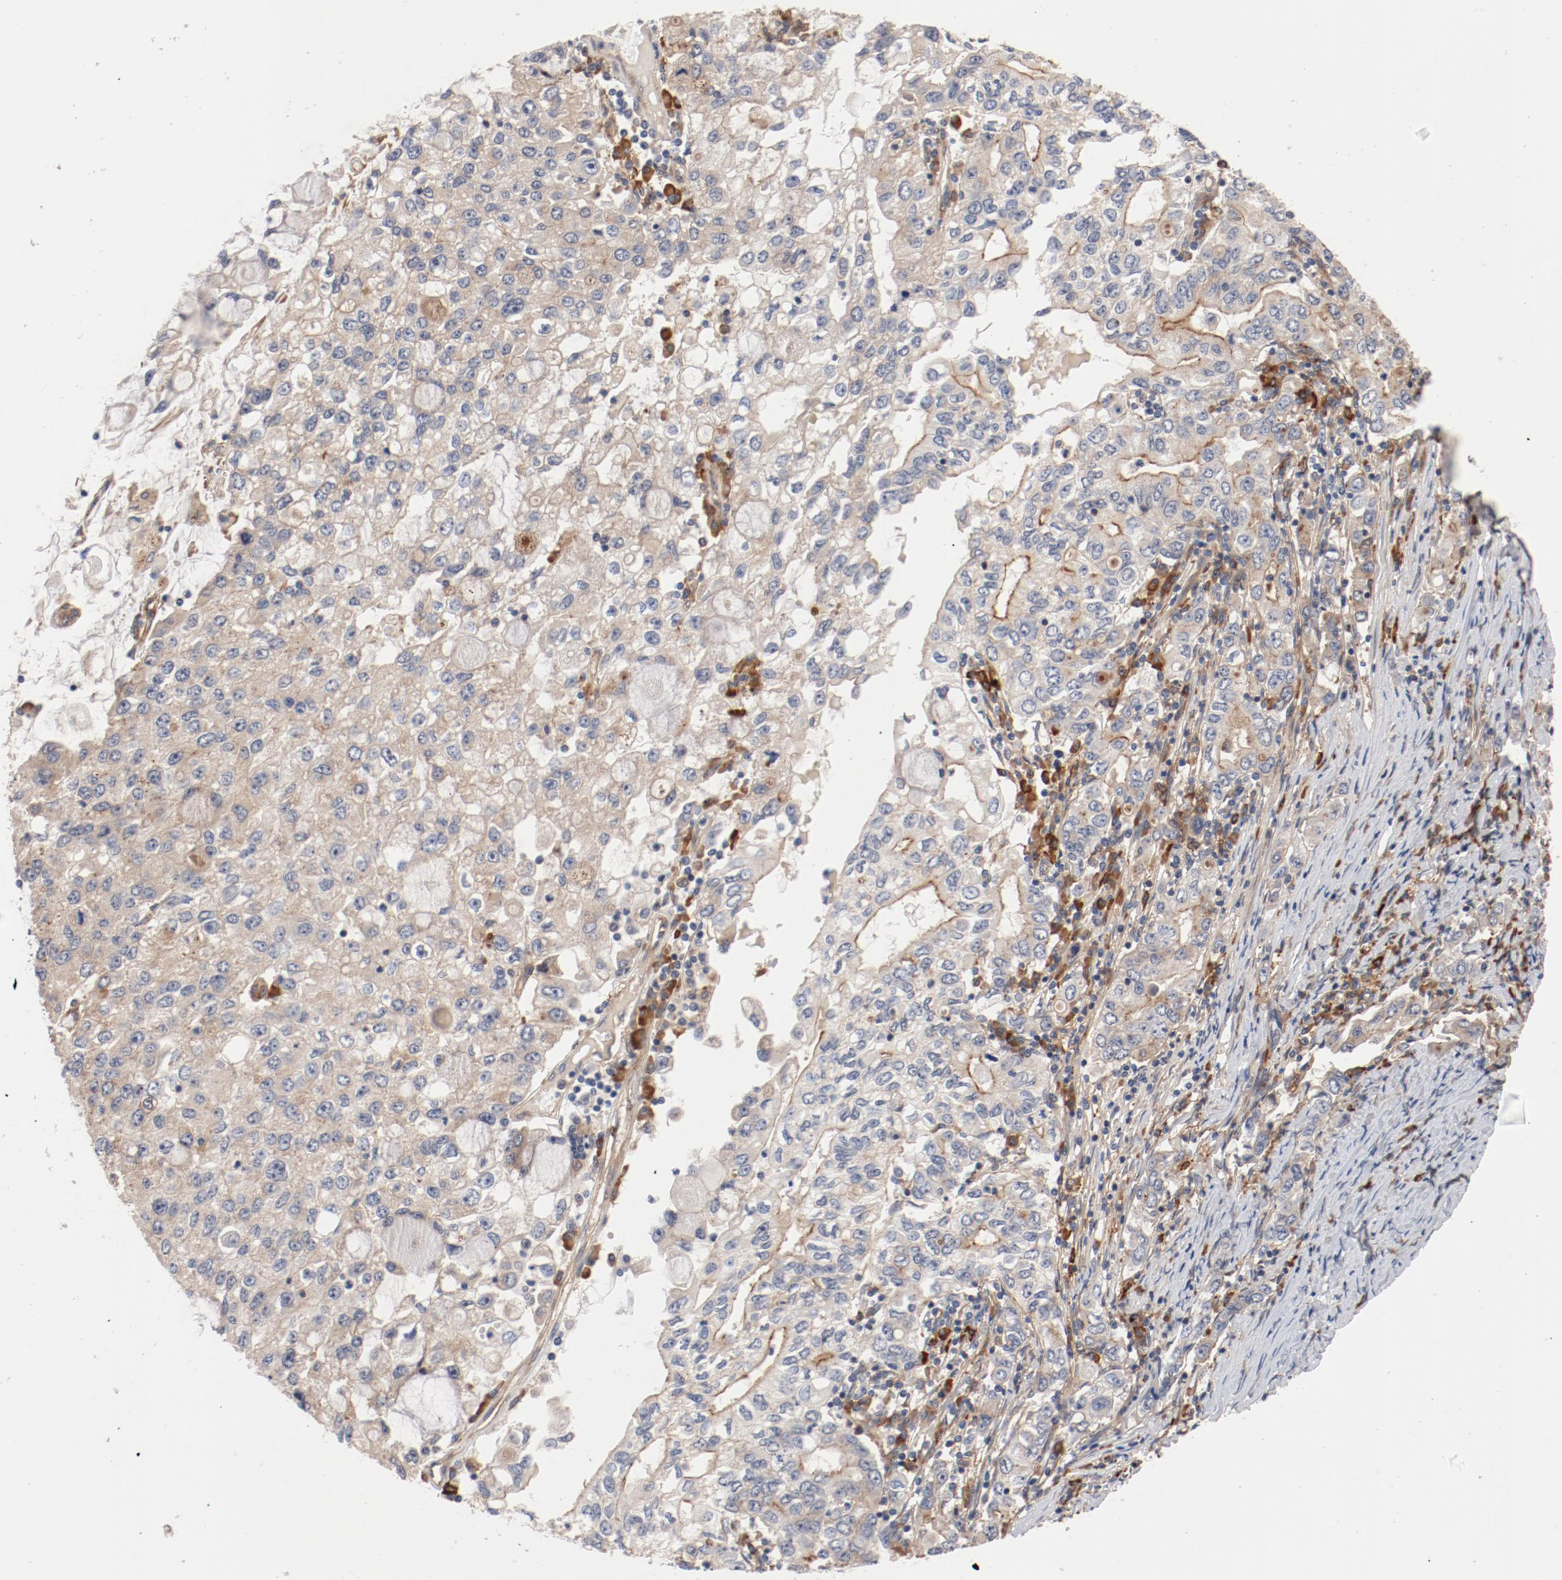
{"staining": {"intensity": "weak", "quantity": ">75%", "location": "cytoplasmic/membranous"}, "tissue": "stomach cancer", "cell_type": "Tumor cells", "image_type": "cancer", "snomed": [{"axis": "morphology", "description": "Adenocarcinoma, NOS"}, {"axis": "topography", "description": "Stomach, lower"}], "caption": "Stomach cancer (adenocarcinoma) stained with a brown dye displays weak cytoplasmic/membranous positive positivity in approximately >75% of tumor cells.", "gene": "PITPNM2", "patient": {"sex": "female", "age": 72}}